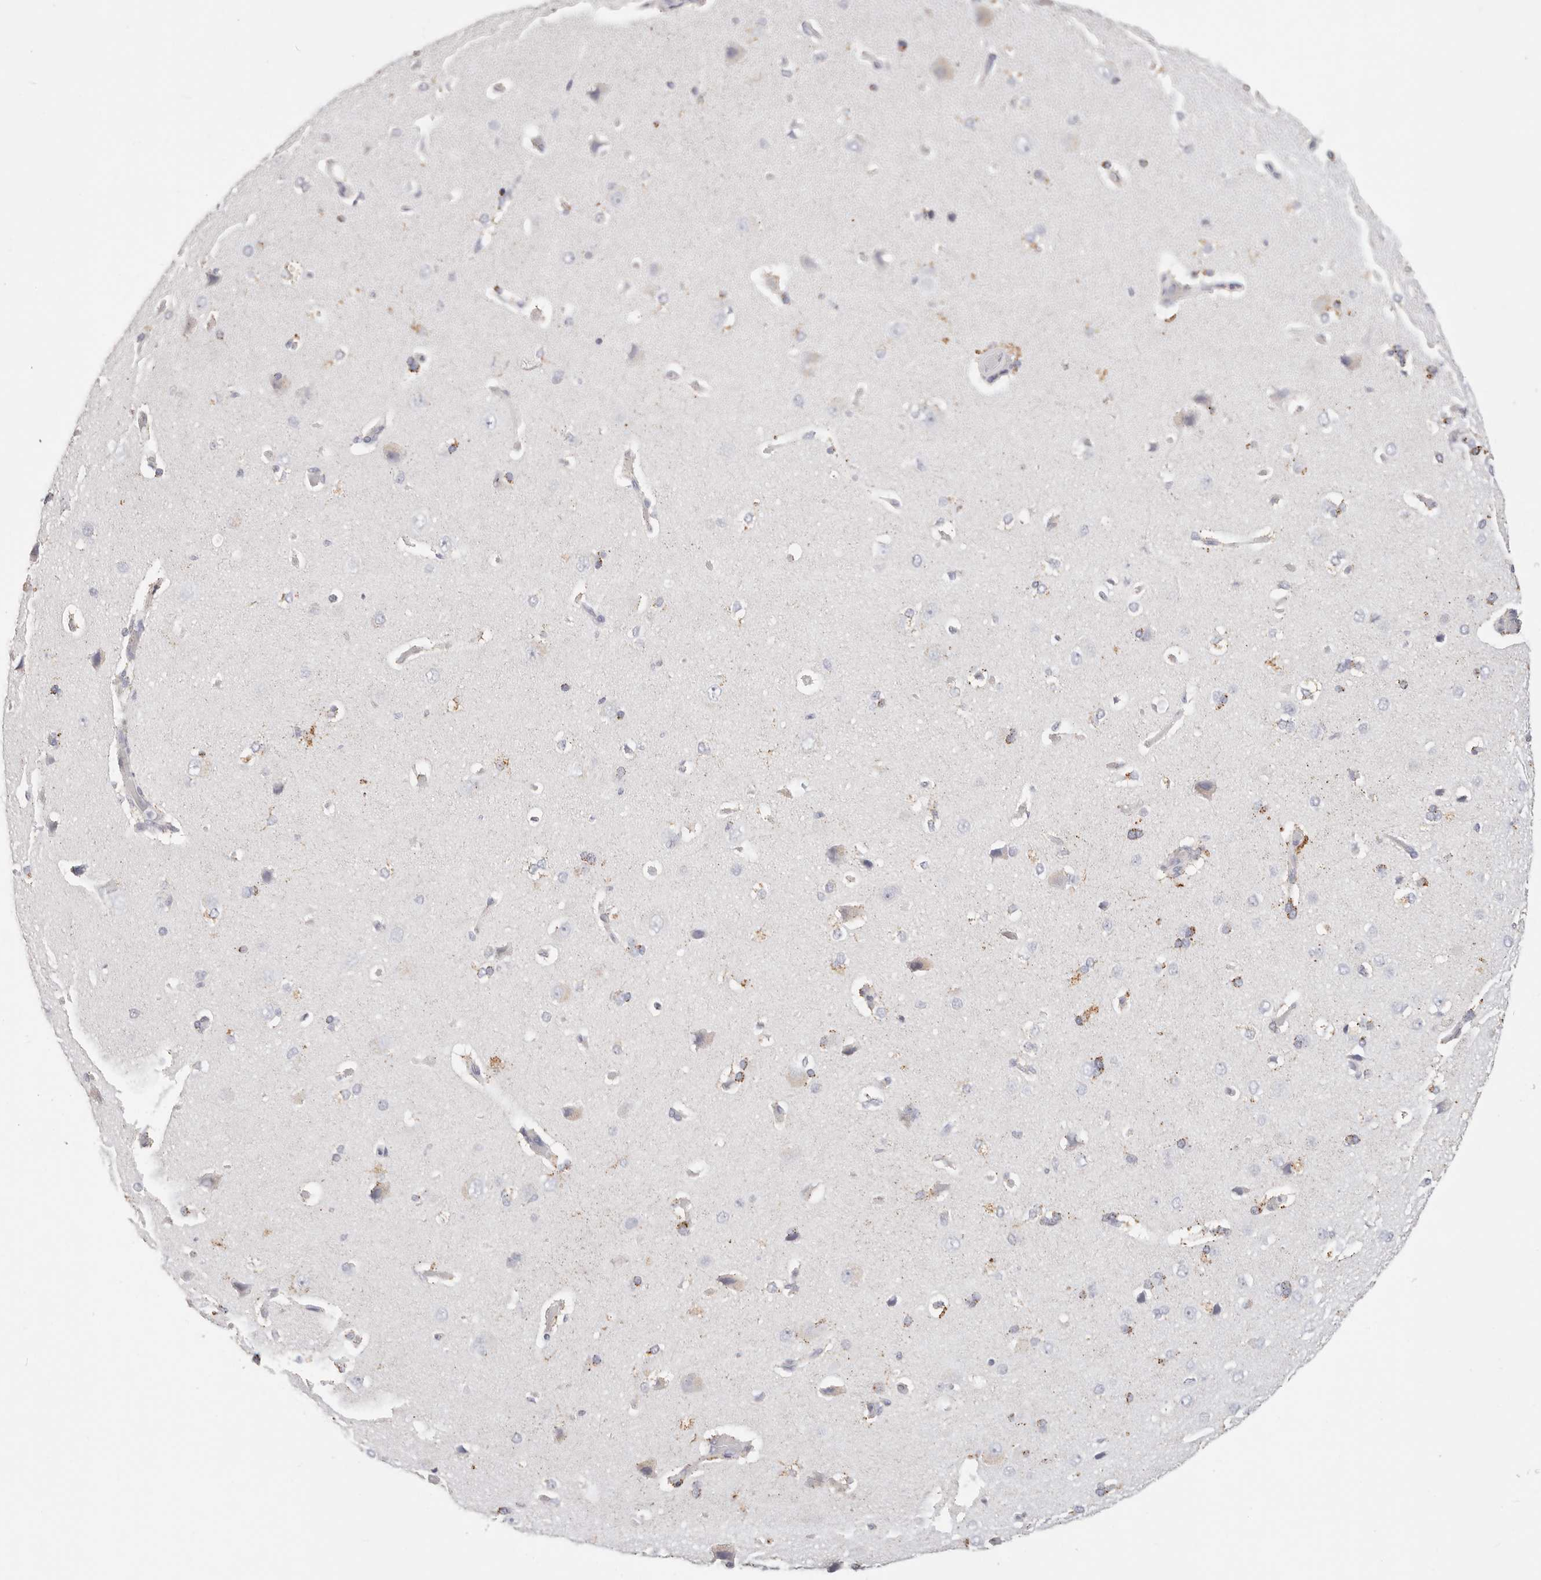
{"staining": {"intensity": "negative", "quantity": "none", "location": "none"}, "tissue": "cerebral cortex", "cell_type": "Endothelial cells", "image_type": "normal", "snomed": [{"axis": "morphology", "description": "Normal tissue, NOS"}, {"axis": "topography", "description": "Cerebral cortex"}], "caption": "A histopathology image of cerebral cortex stained for a protein displays no brown staining in endothelial cells.", "gene": "STKLD1", "patient": {"sex": "male", "age": 62}}